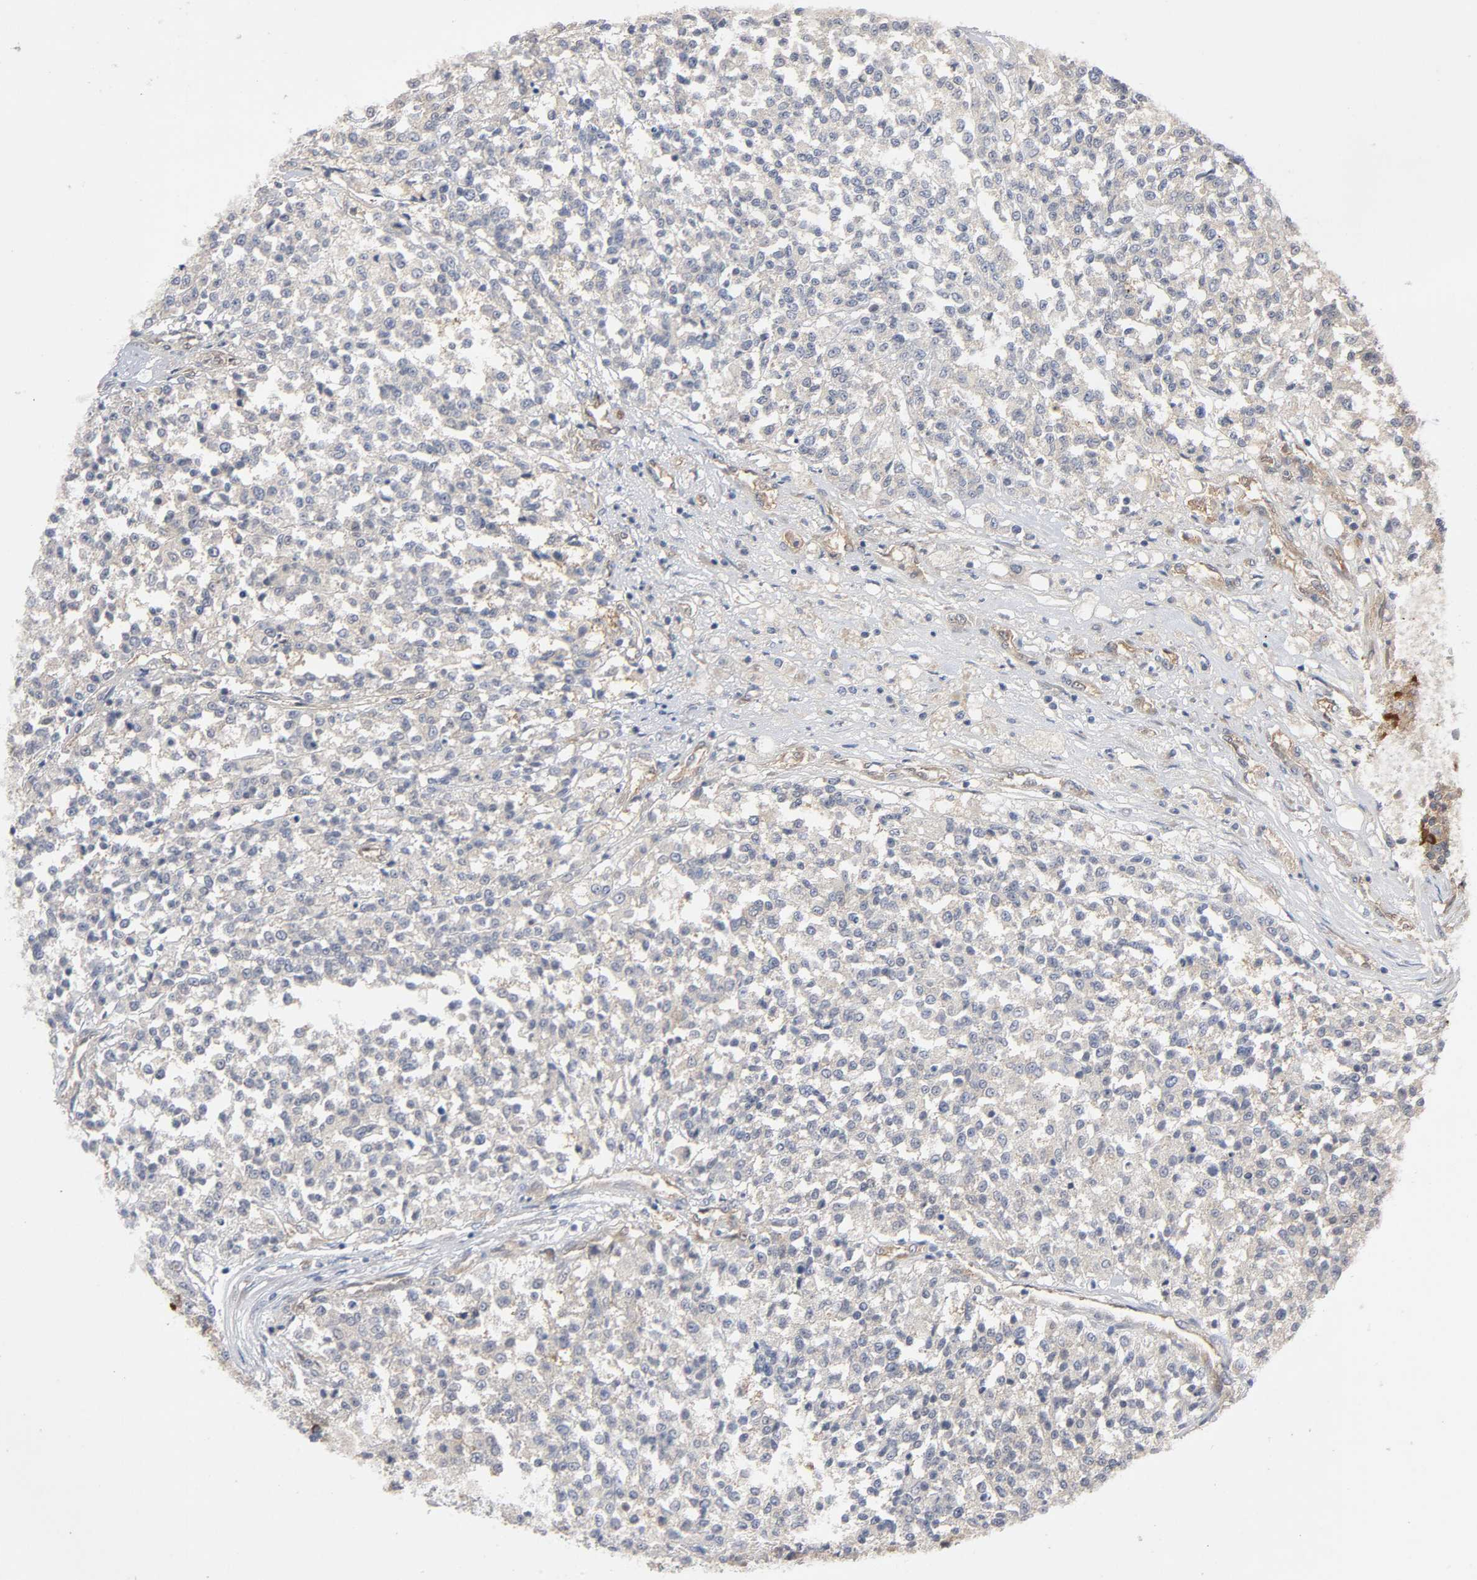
{"staining": {"intensity": "weak", "quantity": ">75%", "location": "cytoplasmic/membranous"}, "tissue": "testis cancer", "cell_type": "Tumor cells", "image_type": "cancer", "snomed": [{"axis": "morphology", "description": "Seminoma, NOS"}, {"axis": "topography", "description": "Testis"}], "caption": "Immunohistochemical staining of testis cancer exhibits weak cytoplasmic/membranous protein positivity in approximately >75% of tumor cells.", "gene": "SCHIP1", "patient": {"sex": "male", "age": 59}}